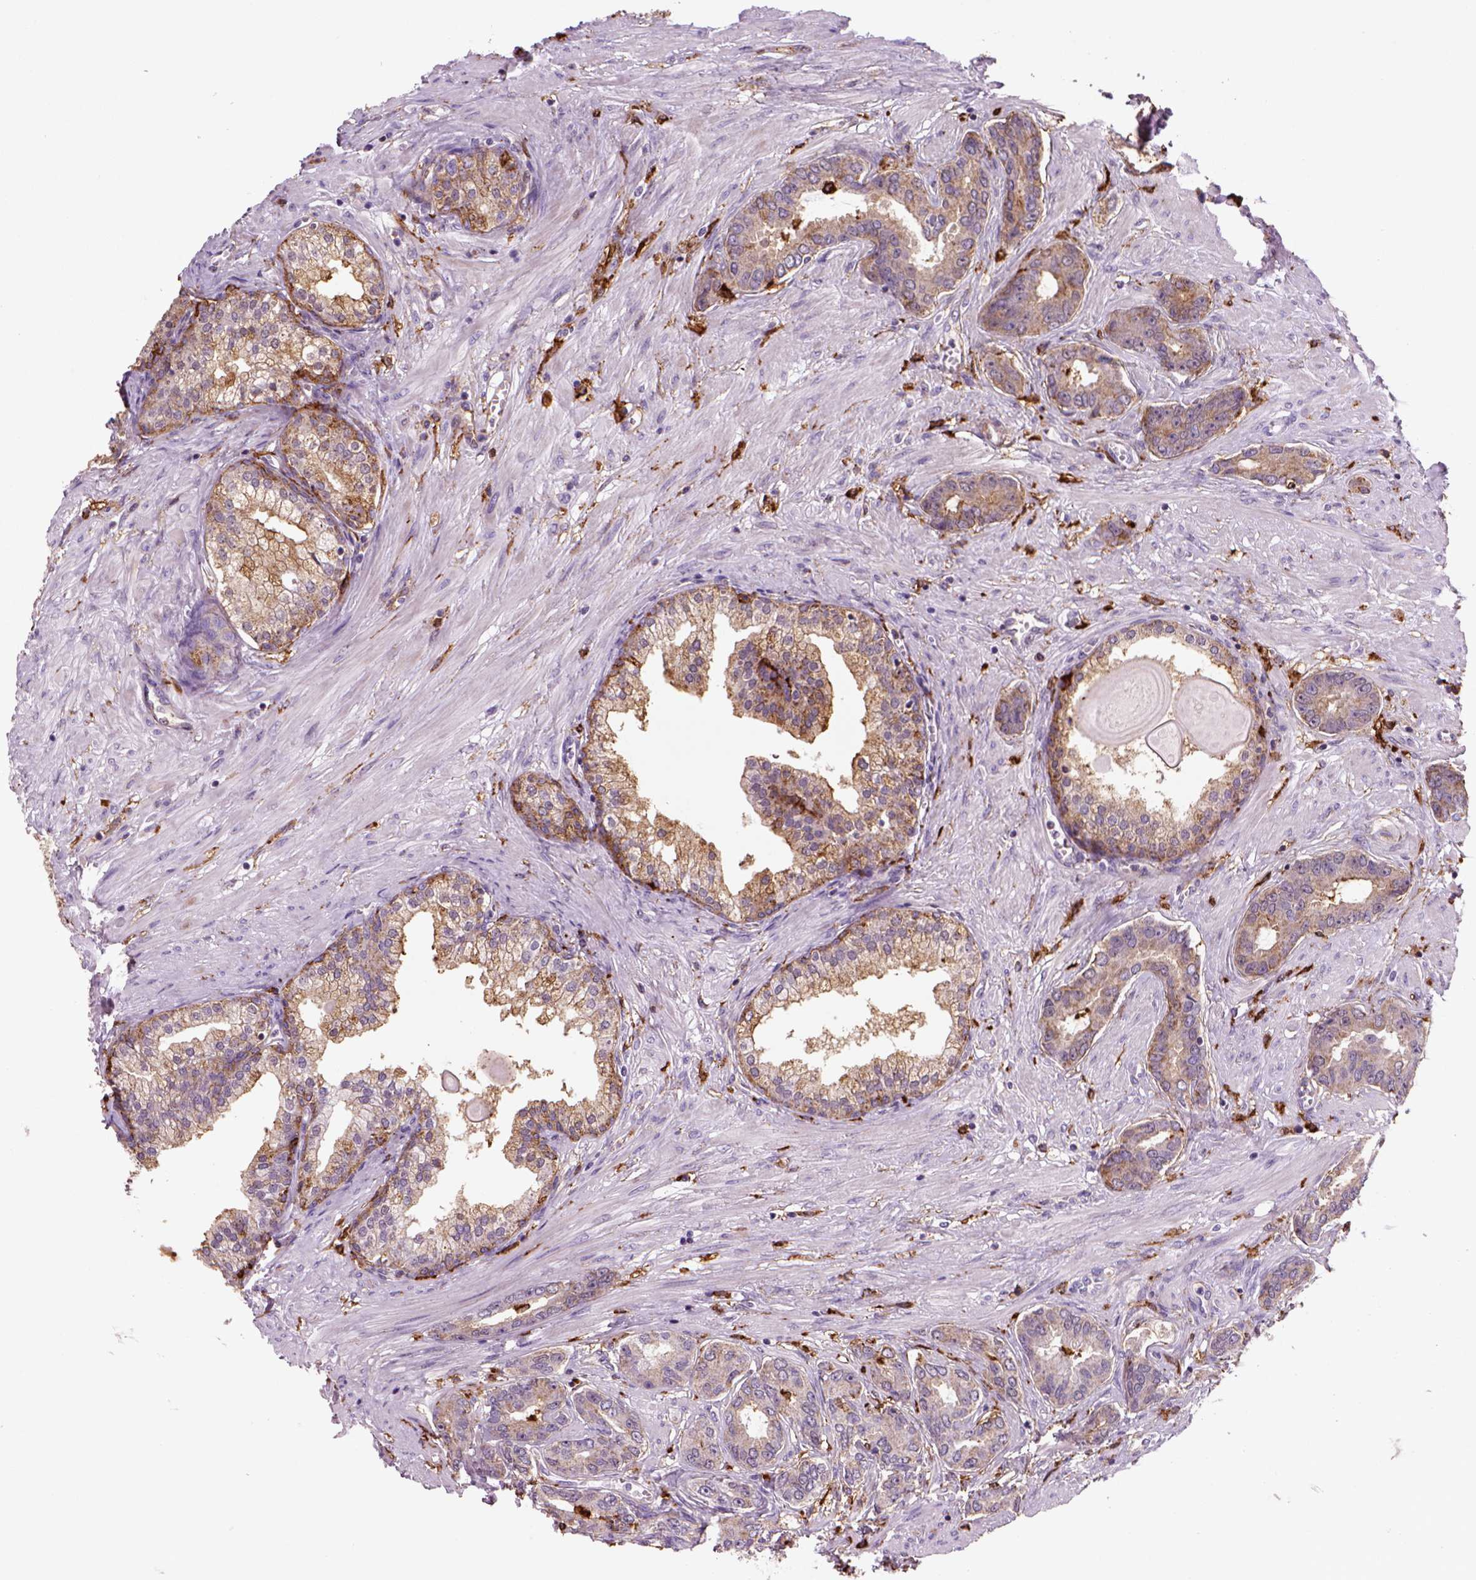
{"staining": {"intensity": "moderate", "quantity": "25%-75%", "location": "cytoplasmic/membranous"}, "tissue": "prostate cancer", "cell_type": "Tumor cells", "image_type": "cancer", "snomed": [{"axis": "morphology", "description": "Adenocarcinoma, NOS"}, {"axis": "topography", "description": "Prostate"}], "caption": "Adenocarcinoma (prostate) was stained to show a protein in brown. There is medium levels of moderate cytoplasmic/membranous positivity in about 25%-75% of tumor cells. (DAB (3,3'-diaminobenzidine) IHC with brightfield microscopy, high magnification).", "gene": "MARCKS", "patient": {"sex": "male", "age": 67}}